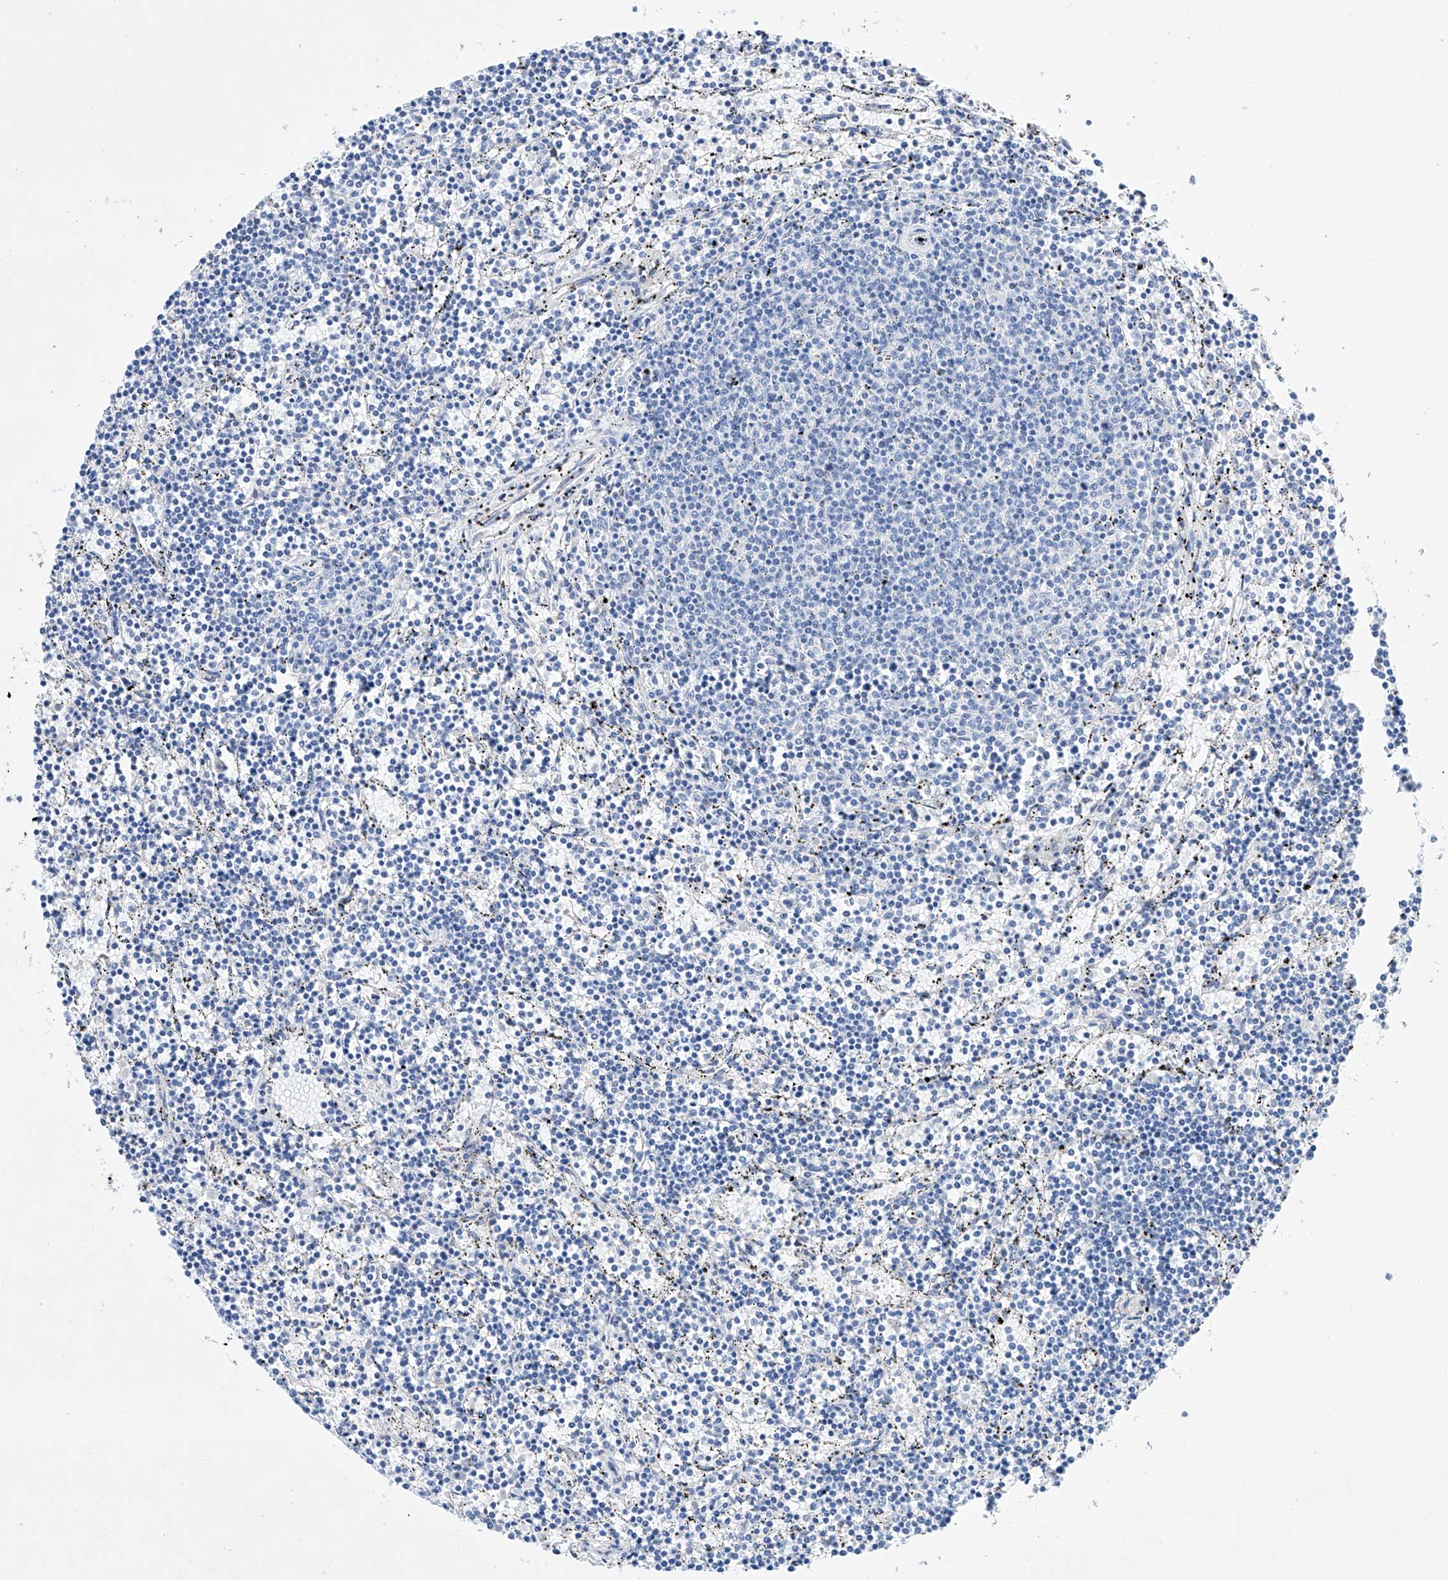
{"staining": {"intensity": "negative", "quantity": "none", "location": "none"}, "tissue": "lymphoma", "cell_type": "Tumor cells", "image_type": "cancer", "snomed": [{"axis": "morphology", "description": "Malignant lymphoma, non-Hodgkin's type, Low grade"}, {"axis": "topography", "description": "Spleen"}], "caption": "Immunohistochemistry (IHC) photomicrograph of neoplastic tissue: malignant lymphoma, non-Hodgkin's type (low-grade) stained with DAB exhibits no significant protein expression in tumor cells. (Stains: DAB immunohistochemistry with hematoxylin counter stain, Microscopy: brightfield microscopy at high magnification).", "gene": "LURAP1", "patient": {"sex": "female", "age": 50}}